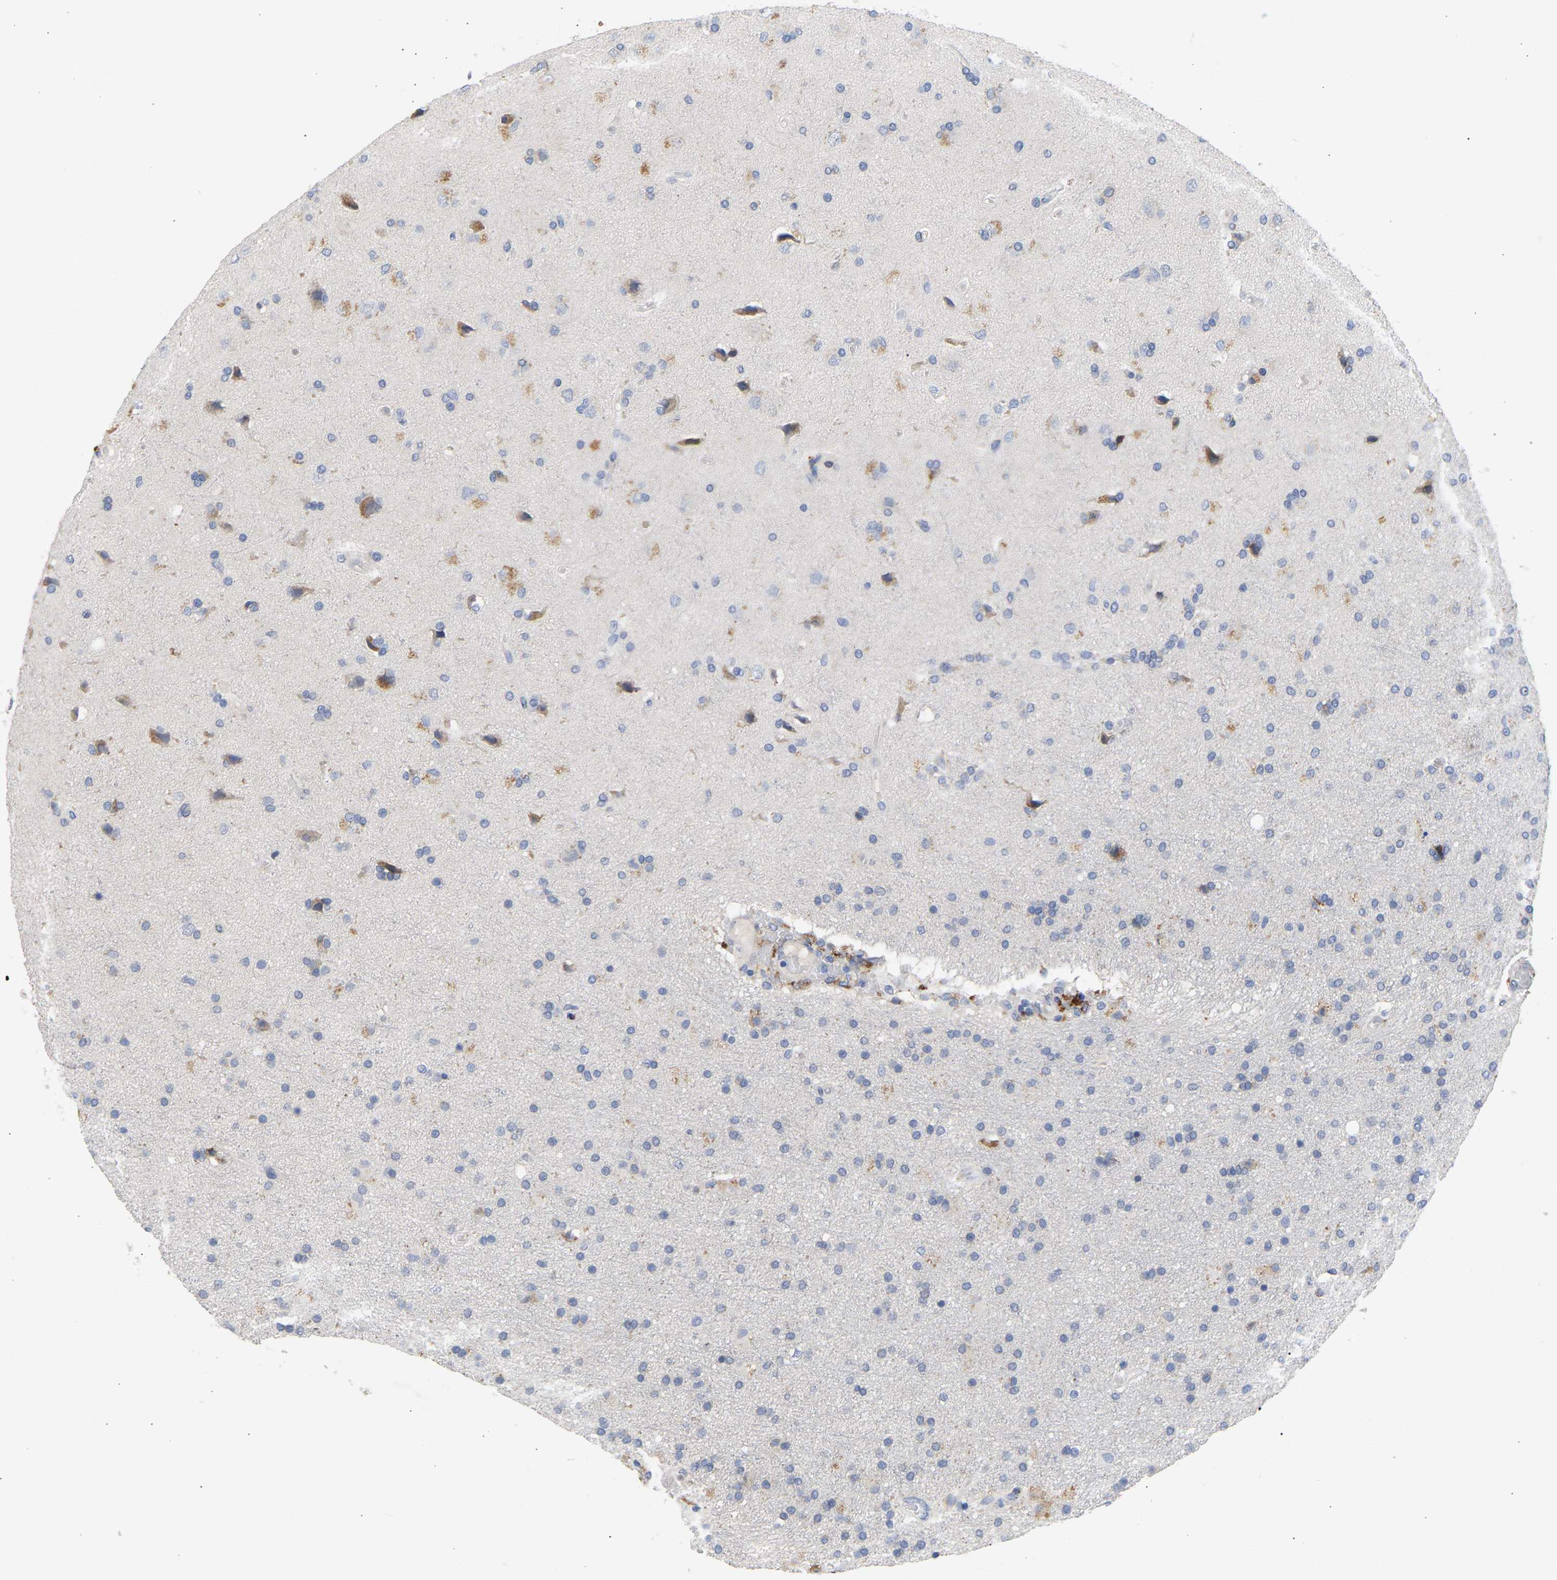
{"staining": {"intensity": "moderate", "quantity": "<25%", "location": "cytoplasmic/membranous"}, "tissue": "glioma", "cell_type": "Tumor cells", "image_type": "cancer", "snomed": [{"axis": "morphology", "description": "Glioma, malignant, High grade"}, {"axis": "topography", "description": "Brain"}], "caption": "High-magnification brightfield microscopy of glioma stained with DAB (brown) and counterstained with hematoxylin (blue). tumor cells exhibit moderate cytoplasmic/membranous positivity is seen in approximately<25% of cells. (brown staining indicates protein expression, while blue staining denotes nuclei).", "gene": "SELENOM", "patient": {"sex": "male", "age": 72}}